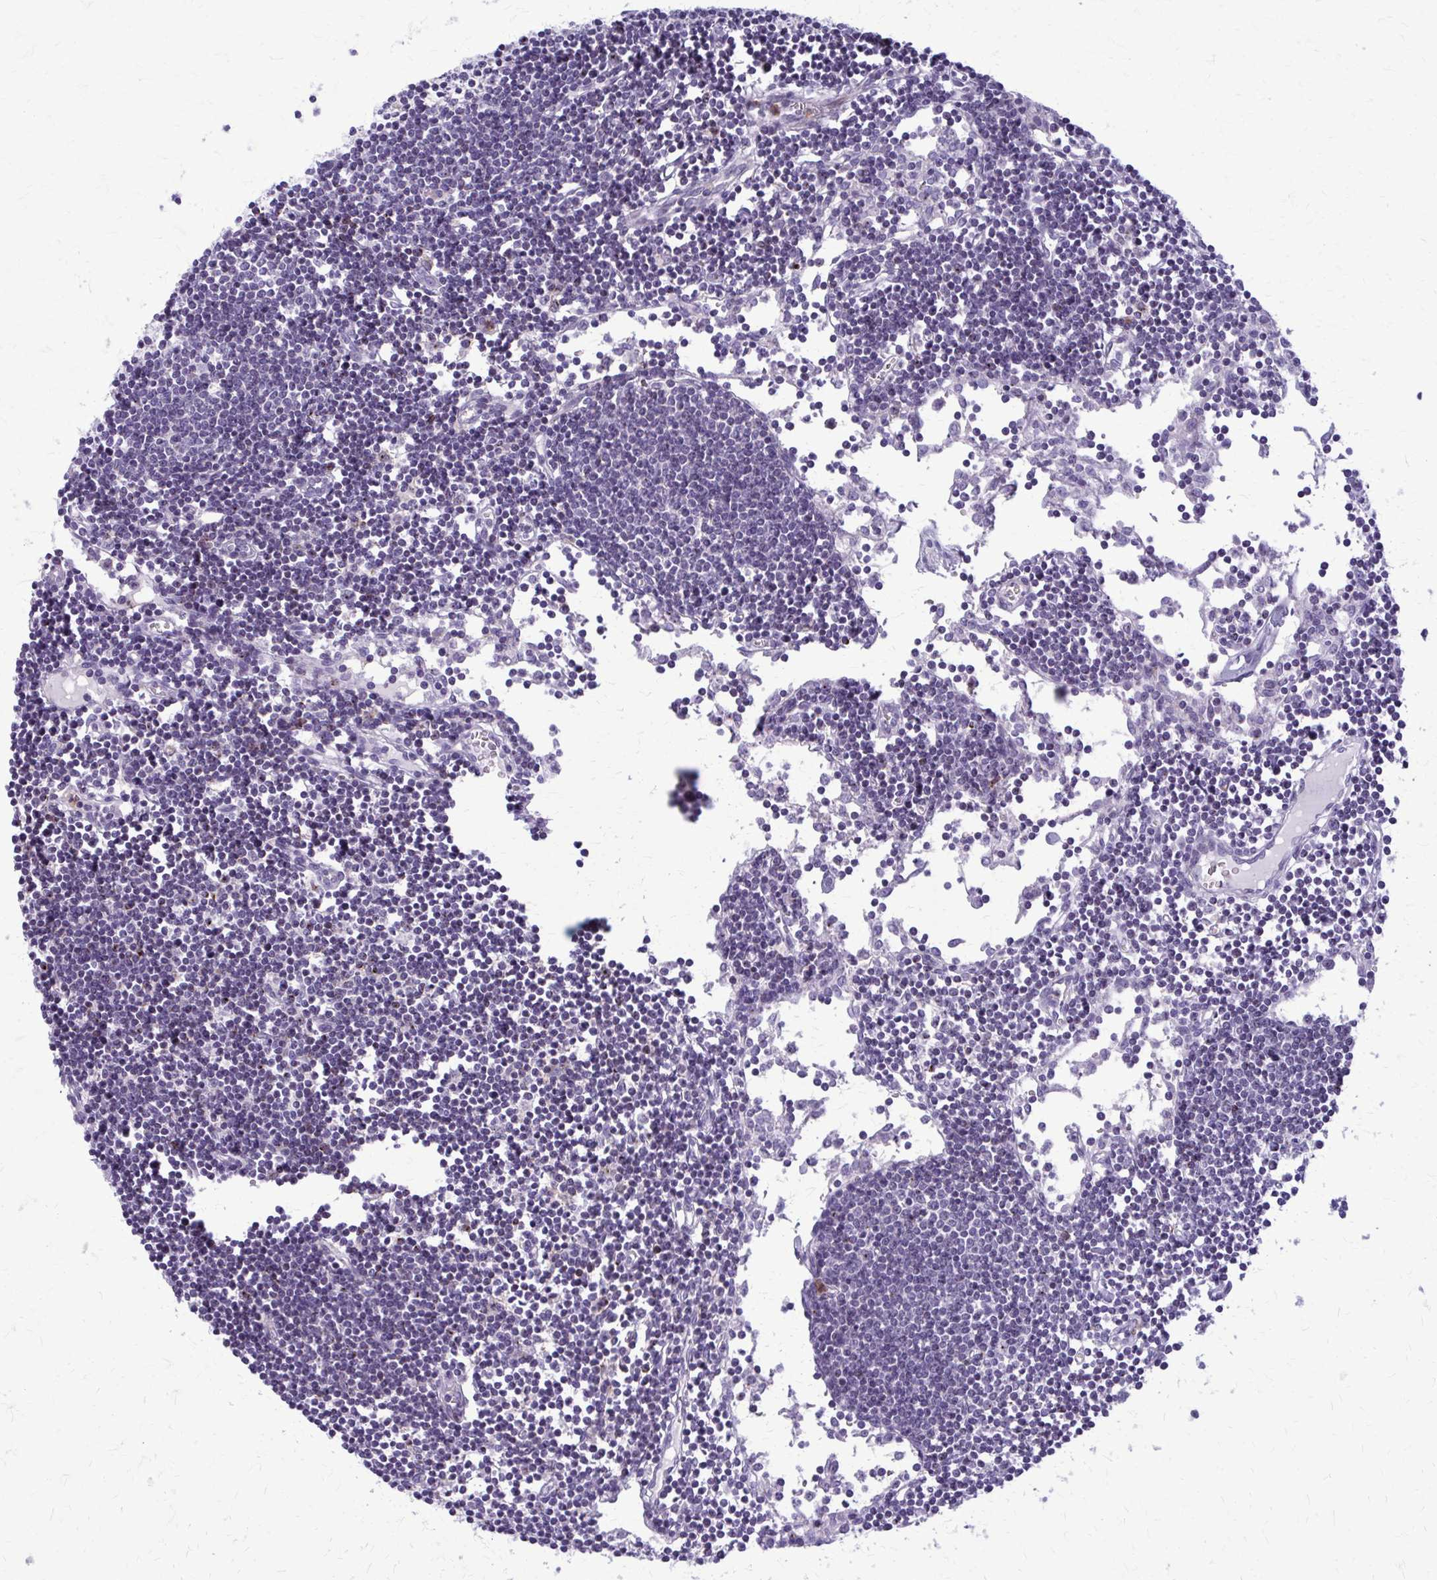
{"staining": {"intensity": "negative", "quantity": "none", "location": "none"}, "tissue": "lymph node", "cell_type": "Germinal center cells", "image_type": "normal", "snomed": [{"axis": "morphology", "description": "Normal tissue, NOS"}, {"axis": "topography", "description": "Lymph node"}], "caption": "High magnification brightfield microscopy of unremarkable lymph node stained with DAB (3,3'-diaminobenzidine) (brown) and counterstained with hematoxylin (blue): germinal center cells show no significant positivity.", "gene": "PEDS1", "patient": {"sex": "female", "age": 65}}